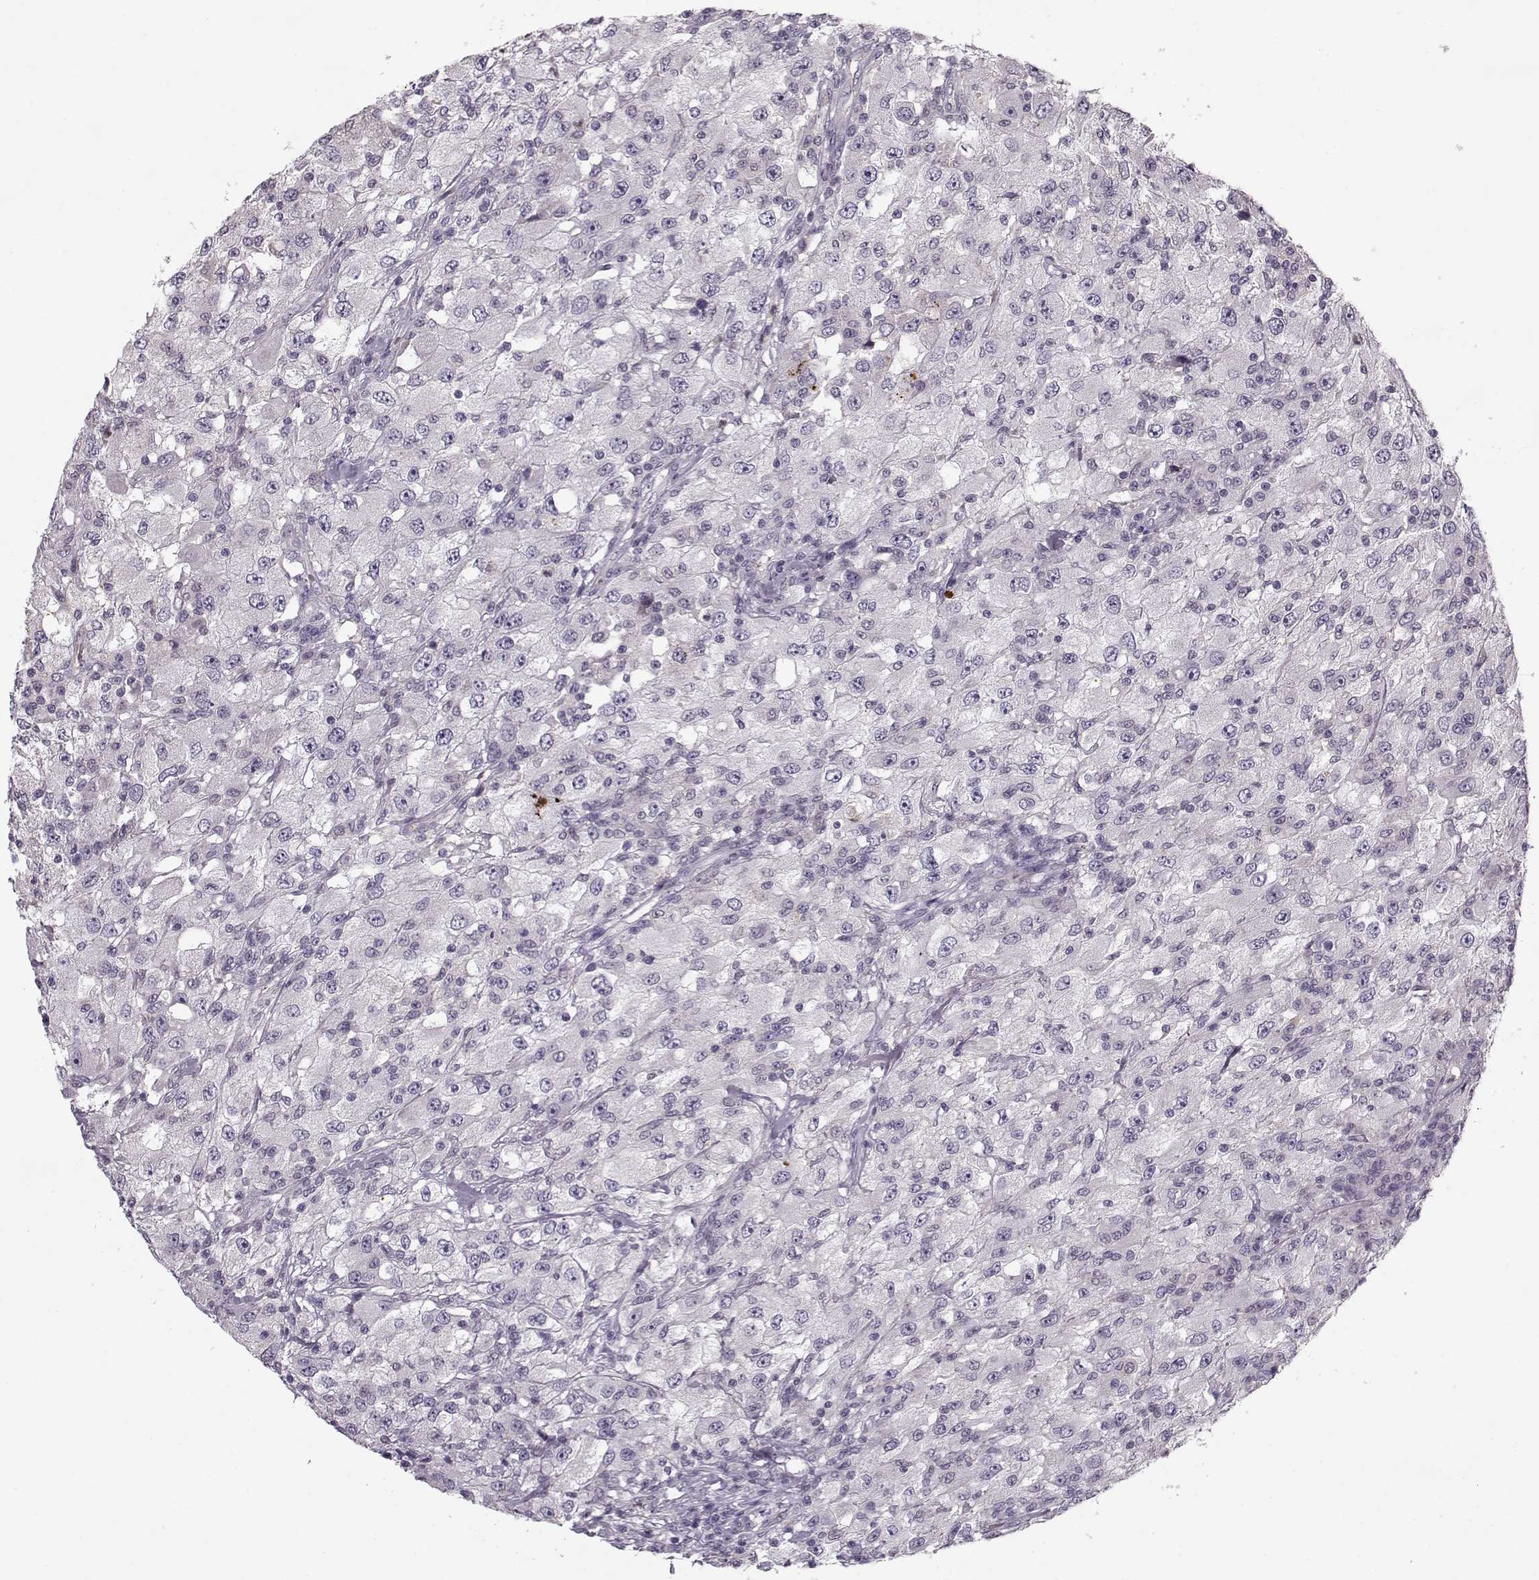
{"staining": {"intensity": "negative", "quantity": "none", "location": "none"}, "tissue": "renal cancer", "cell_type": "Tumor cells", "image_type": "cancer", "snomed": [{"axis": "morphology", "description": "Adenocarcinoma, NOS"}, {"axis": "topography", "description": "Kidney"}], "caption": "This is an IHC image of human renal cancer. There is no positivity in tumor cells.", "gene": "ACOT11", "patient": {"sex": "female", "age": 67}}